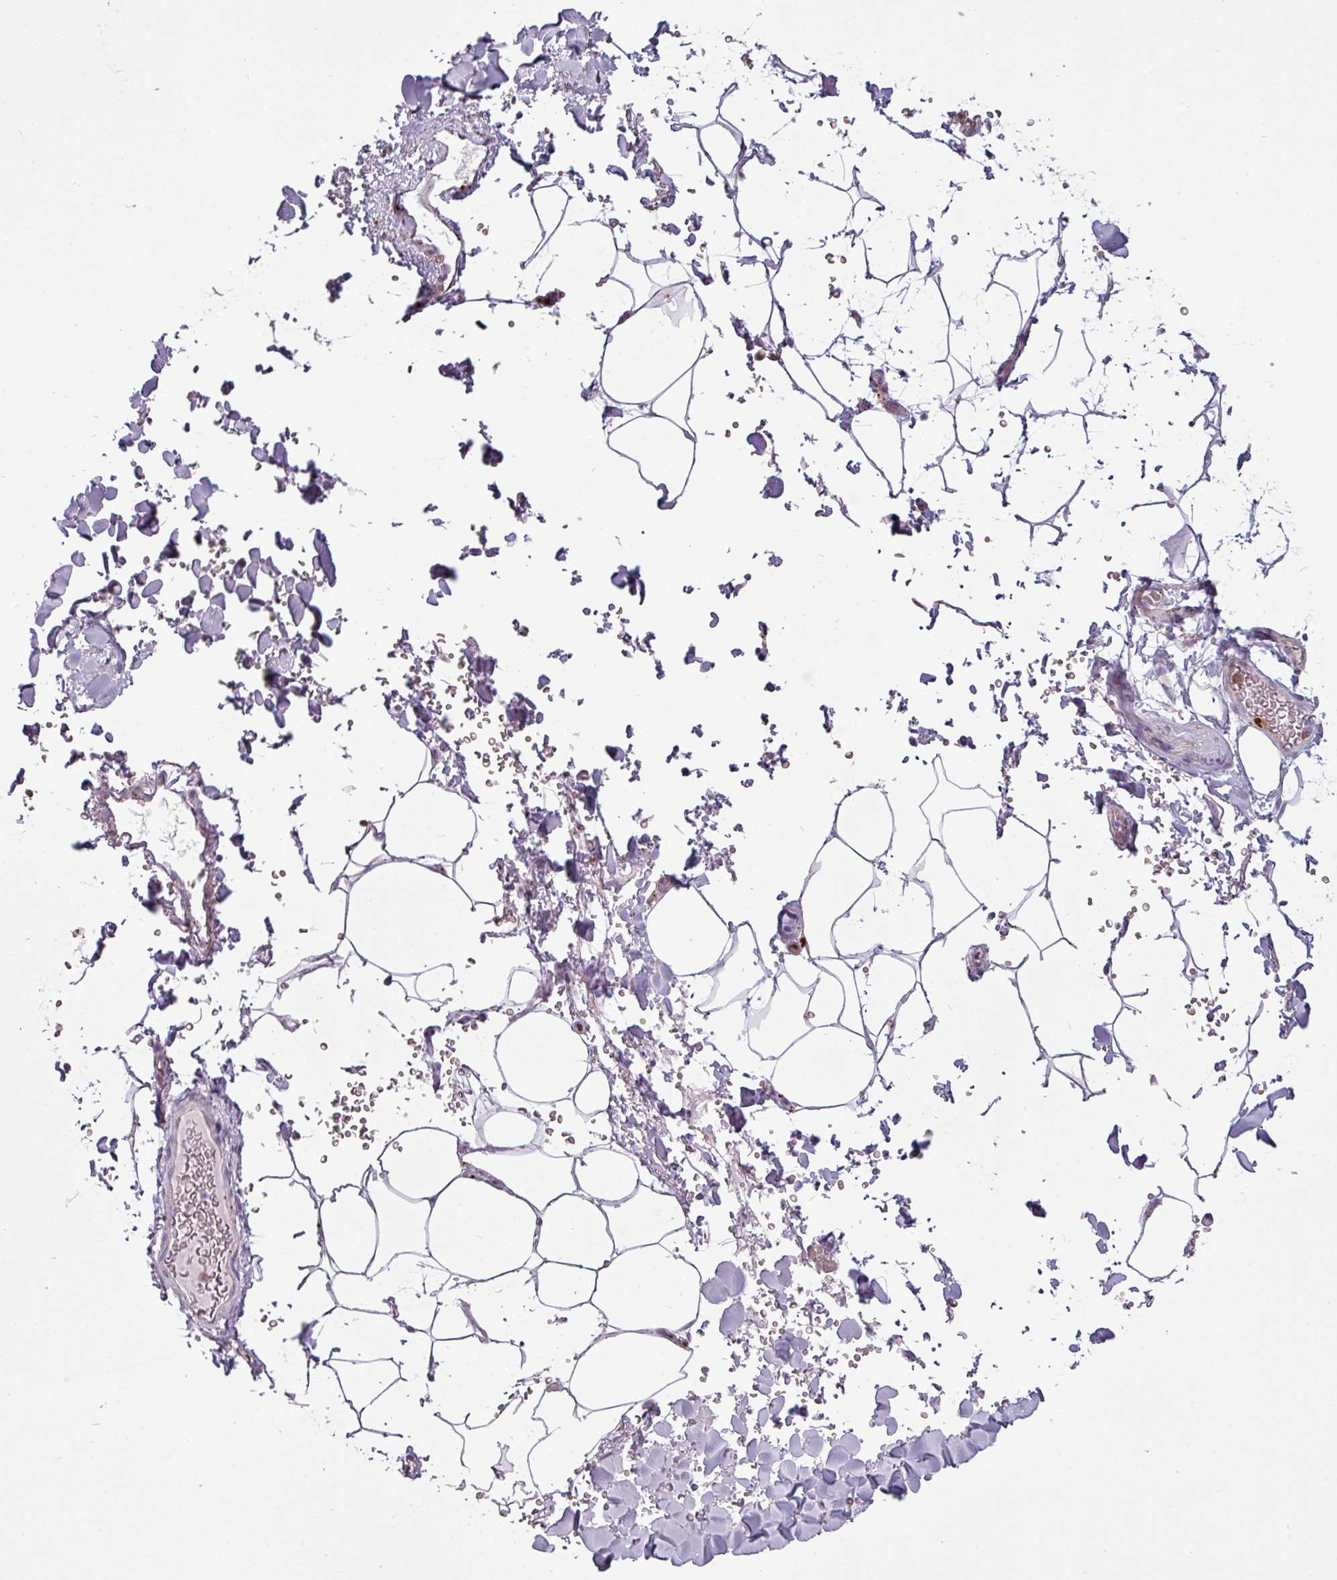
{"staining": {"intensity": "negative", "quantity": "none", "location": "none"}, "tissue": "adipose tissue", "cell_type": "Adipocytes", "image_type": "normal", "snomed": [{"axis": "morphology", "description": "Normal tissue, NOS"}, {"axis": "topography", "description": "Rectum"}, {"axis": "topography", "description": "Peripheral nerve tissue"}], "caption": "An immunohistochemistry histopathology image of normal adipose tissue is shown. There is no staining in adipocytes of adipose tissue. (Stains: DAB immunohistochemistry with hematoxylin counter stain, Microscopy: brightfield microscopy at high magnification).", "gene": "MAP7D2", "patient": {"sex": "female", "age": 69}}